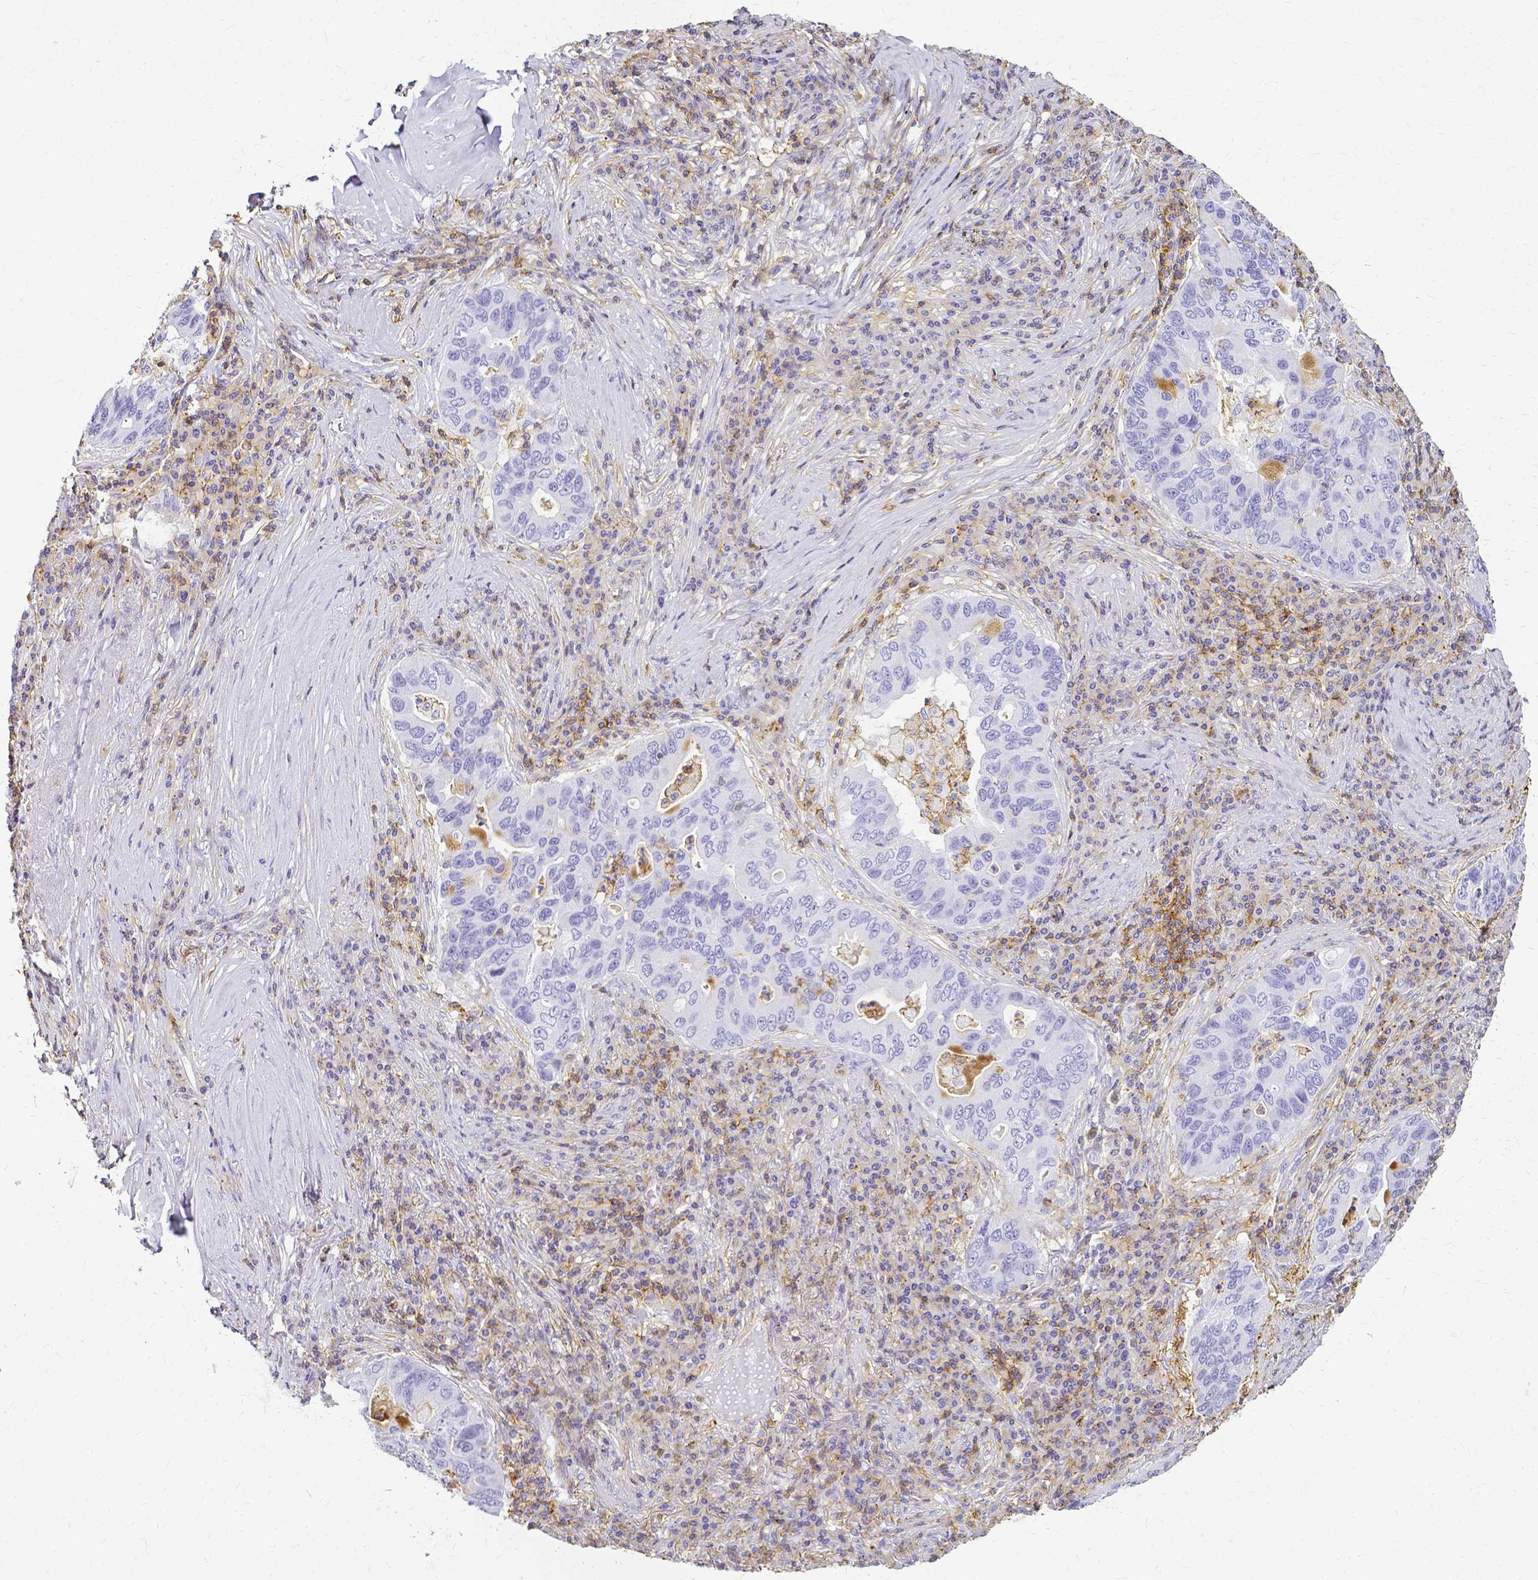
{"staining": {"intensity": "moderate", "quantity": "<25%", "location": "cytoplasmic/membranous"}, "tissue": "lung cancer", "cell_type": "Tumor cells", "image_type": "cancer", "snomed": [{"axis": "morphology", "description": "Adenocarcinoma, NOS"}, {"axis": "morphology", "description": "Adenocarcinoma, metastatic, NOS"}, {"axis": "topography", "description": "Lymph node"}, {"axis": "topography", "description": "Lung"}], "caption": "Lung cancer tissue displays moderate cytoplasmic/membranous staining in about <25% of tumor cells, visualized by immunohistochemistry.", "gene": "HSPA12A", "patient": {"sex": "female", "age": 54}}